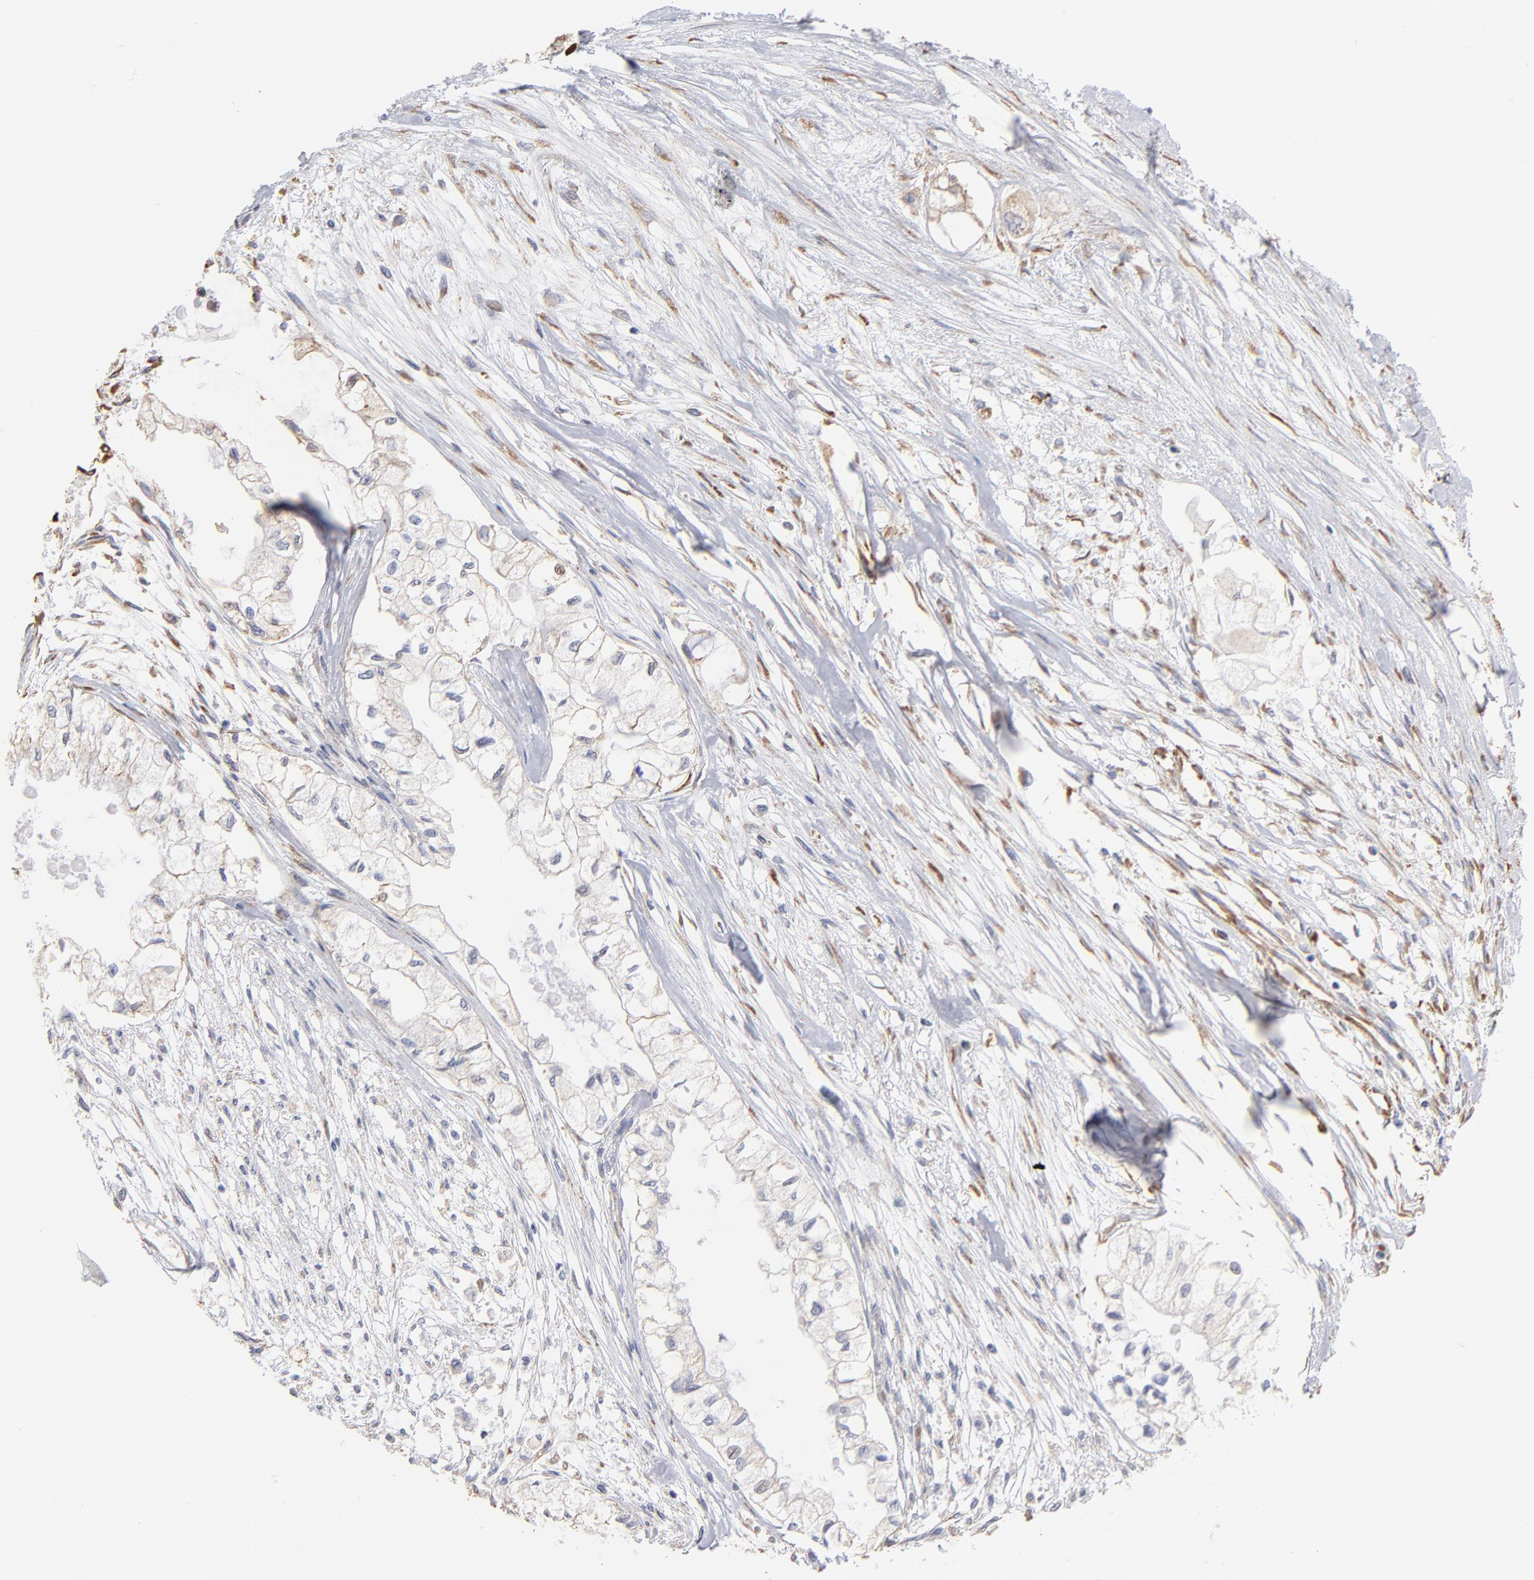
{"staining": {"intensity": "negative", "quantity": "none", "location": "none"}, "tissue": "pancreatic cancer", "cell_type": "Tumor cells", "image_type": "cancer", "snomed": [{"axis": "morphology", "description": "Adenocarcinoma, NOS"}, {"axis": "topography", "description": "Pancreas"}], "caption": "This histopathology image is of pancreatic cancer (adenocarcinoma) stained with IHC to label a protein in brown with the nuclei are counter-stained blue. There is no expression in tumor cells. (Stains: DAB (3,3'-diaminobenzidine) immunohistochemistry (IHC) with hematoxylin counter stain, Microscopy: brightfield microscopy at high magnification).", "gene": "RPL9", "patient": {"sex": "male", "age": 79}}